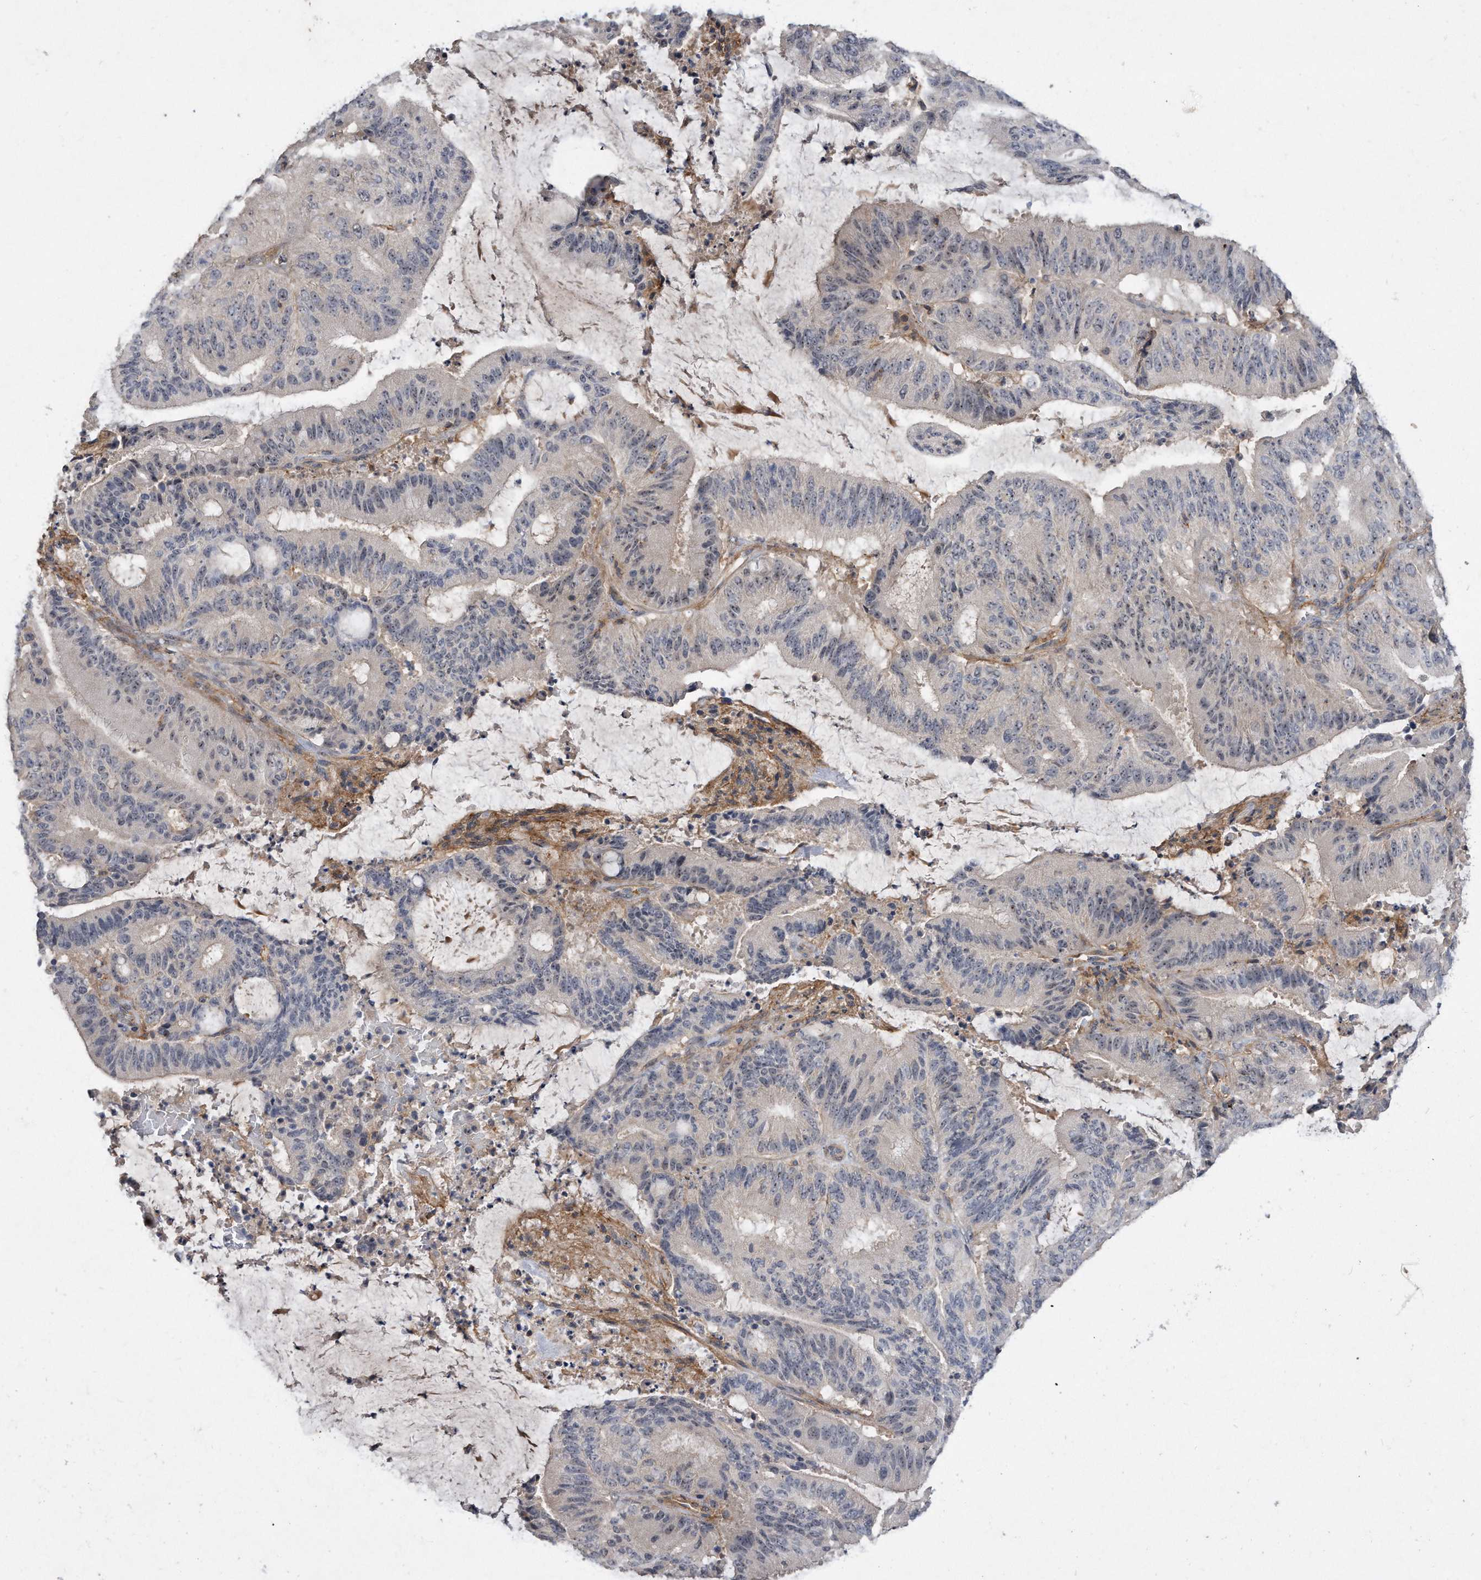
{"staining": {"intensity": "weak", "quantity": "<25%", "location": "nuclear"}, "tissue": "liver cancer", "cell_type": "Tumor cells", "image_type": "cancer", "snomed": [{"axis": "morphology", "description": "Normal tissue, NOS"}, {"axis": "morphology", "description": "Cholangiocarcinoma"}, {"axis": "topography", "description": "Liver"}, {"axis": "topography", "description": "Peripheral nerve tissue"}], "caption": "Tumor cells show no significant positivity in liver cancer (cholangiocarcinoma). The staining was performed using DAB (3,3'-diaminobenzidine) to visualize the protein expression in brown, while the nuclei were stained in blue with hematoxylin (Magnification: 20x).", "gene": "PGBD2", "patient": {"sex": "female", "age": 73}}